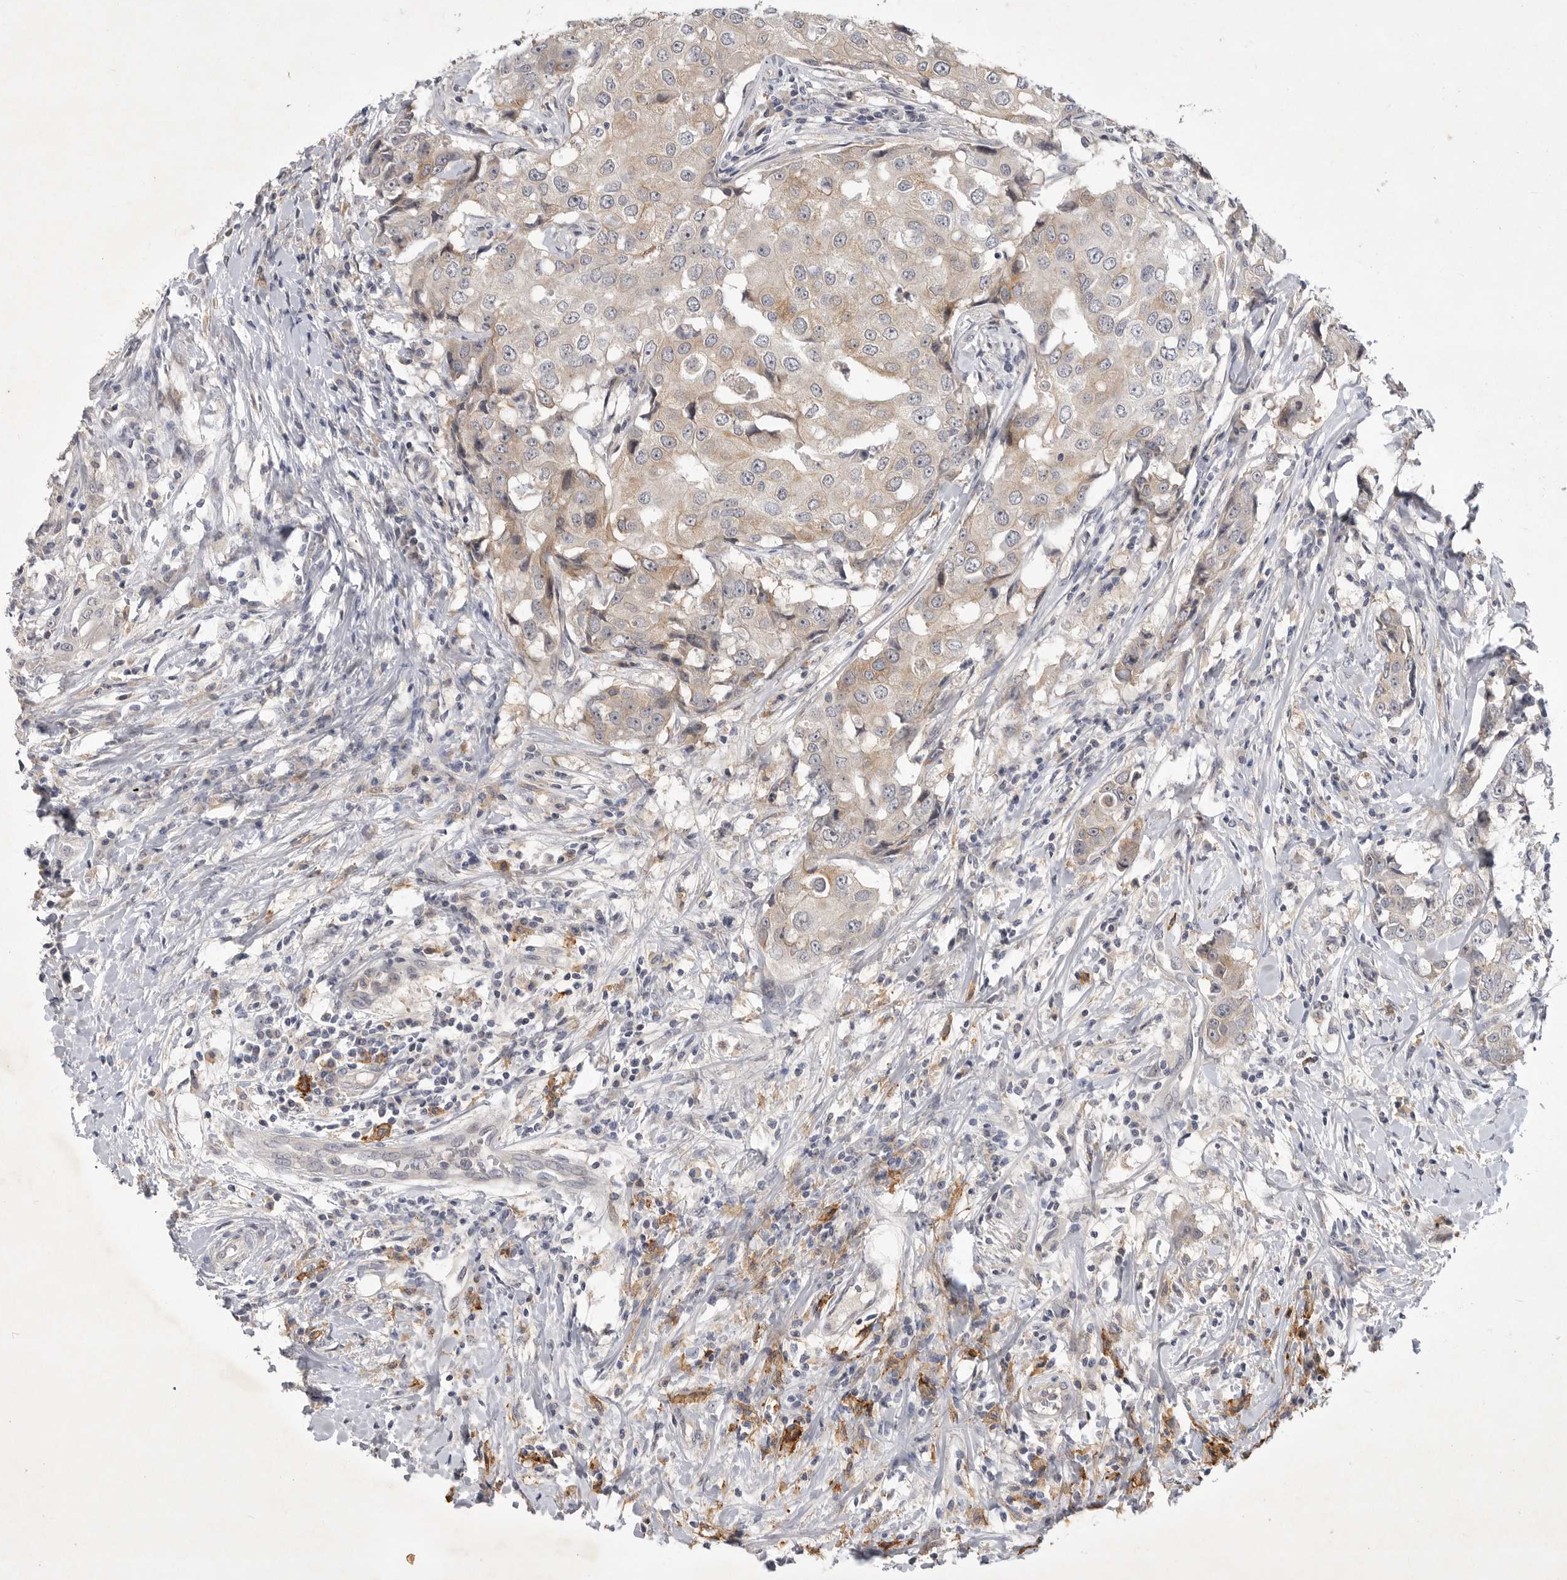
{"staining": {"intensity": "weak", "quantity": "<25%", "location": "cytoplasmic/membranous"}, "tissue": "breast cancer", "cell_type": "Tumor cells", "image_type": "cancer", "snomed": [{"axis": "morphology", "description": "Duct carcinoma"}, {"axis": "topography", "description": "Breast"}], "caption": "A high-resolution micrograph shows IHC staining of breast infiltrating ductal carcinoma, which displays no significant positivity in tumor cells.", "gene": "ITGAD", "patient": {"sex": "female", "age": 27}}